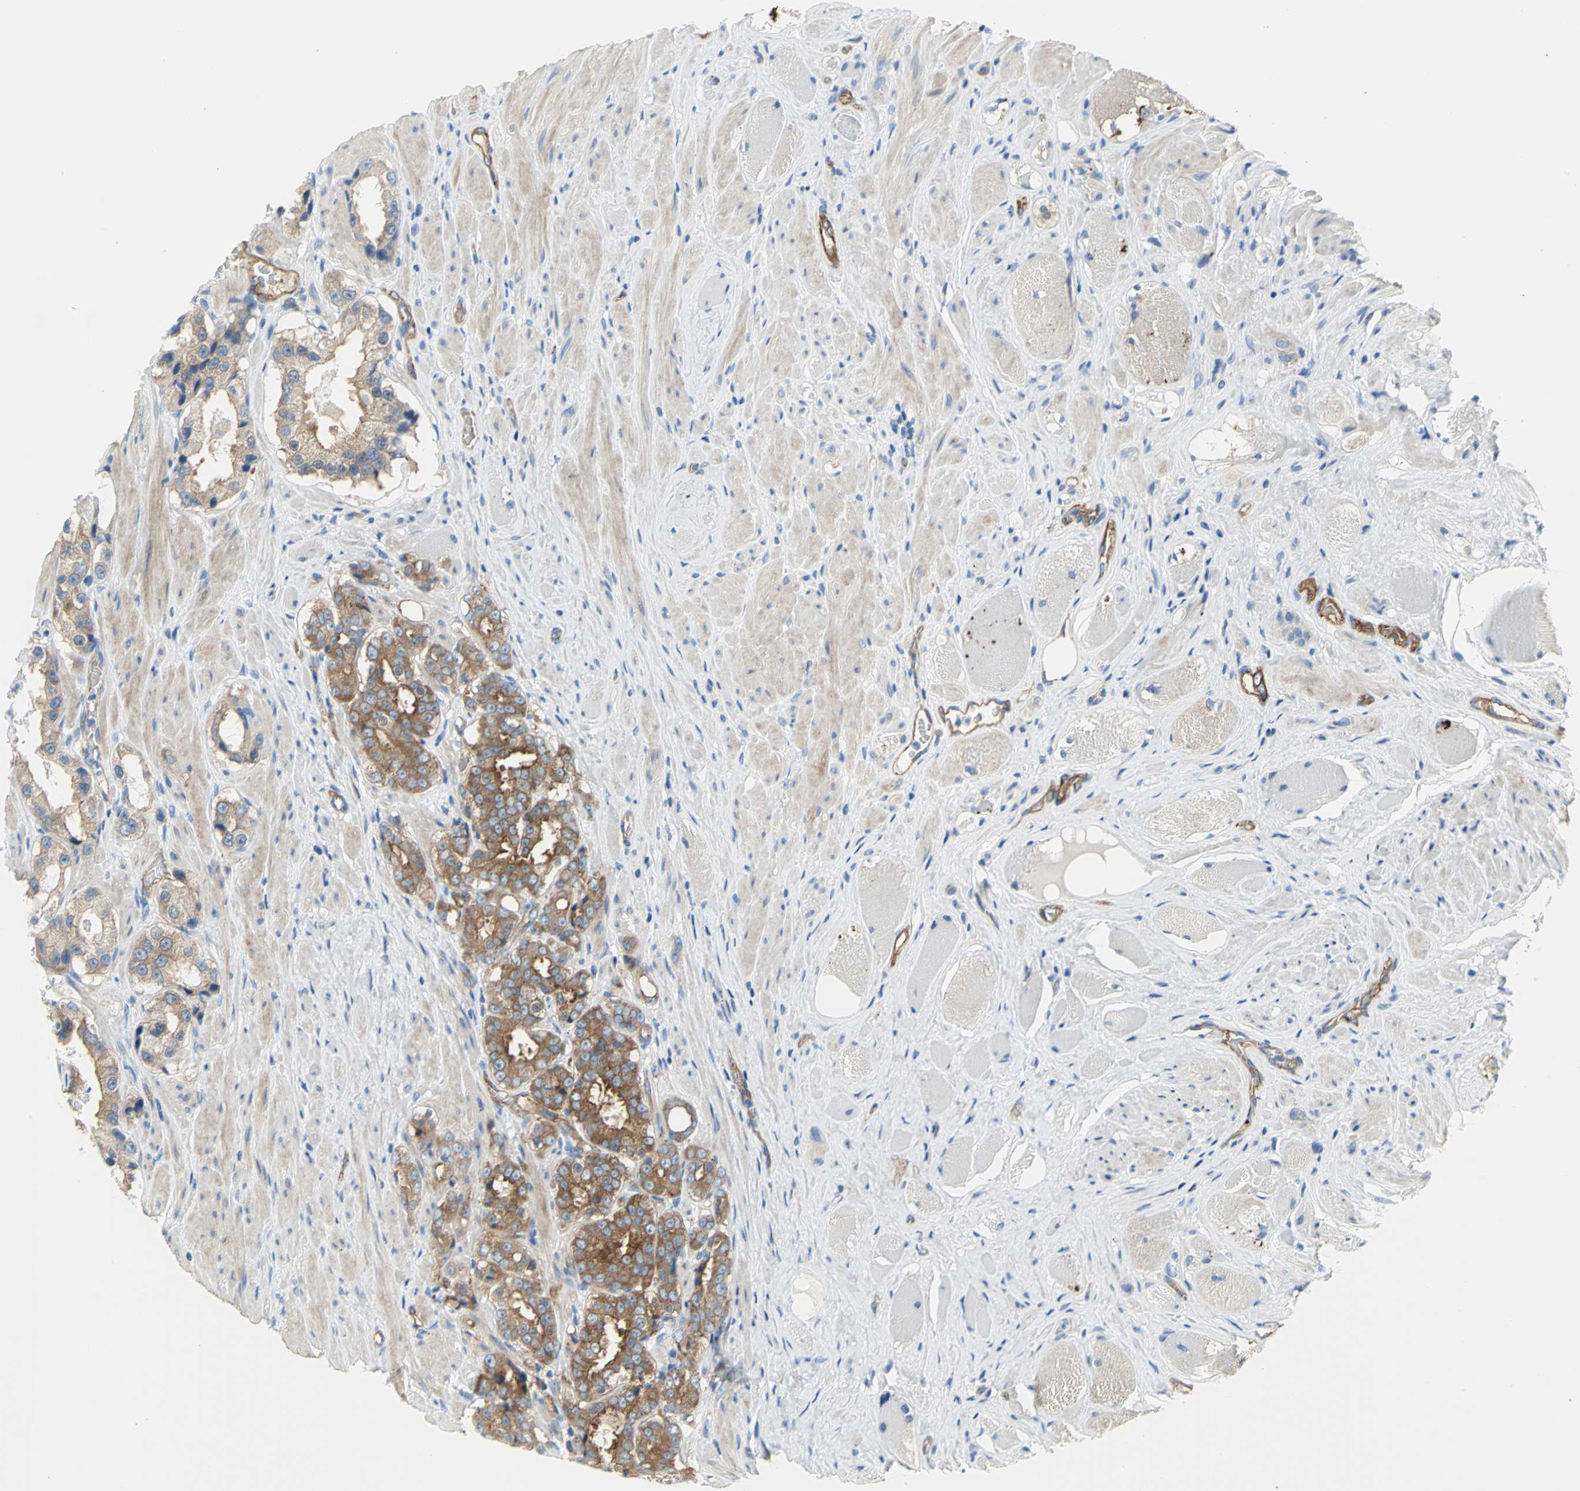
{"staining": {"intensity": "strong", "quantity": ">75%", "location": "cytoplasmic/membranous"}, "tissue": "prostate cancer", "cell_type": "Tumor cells", "image_type": "cancer", "snomed": [{"axis": "morphology", "description": "Adenocarcinoma, Medium grade"}, {"axis": "topography", "description": "Prostate"}], "caption": "DAB immunohistochemical staining of human medium-grade adenocarcinoma (prostate) displays strong cytoplasmic/membranous protein expression in approximately >75% of tumor cells. (DAB IHC with brightfield microscopy, high magnification).", "gene": "FLNB", "patient": {"sex": "male", "age": 60}}